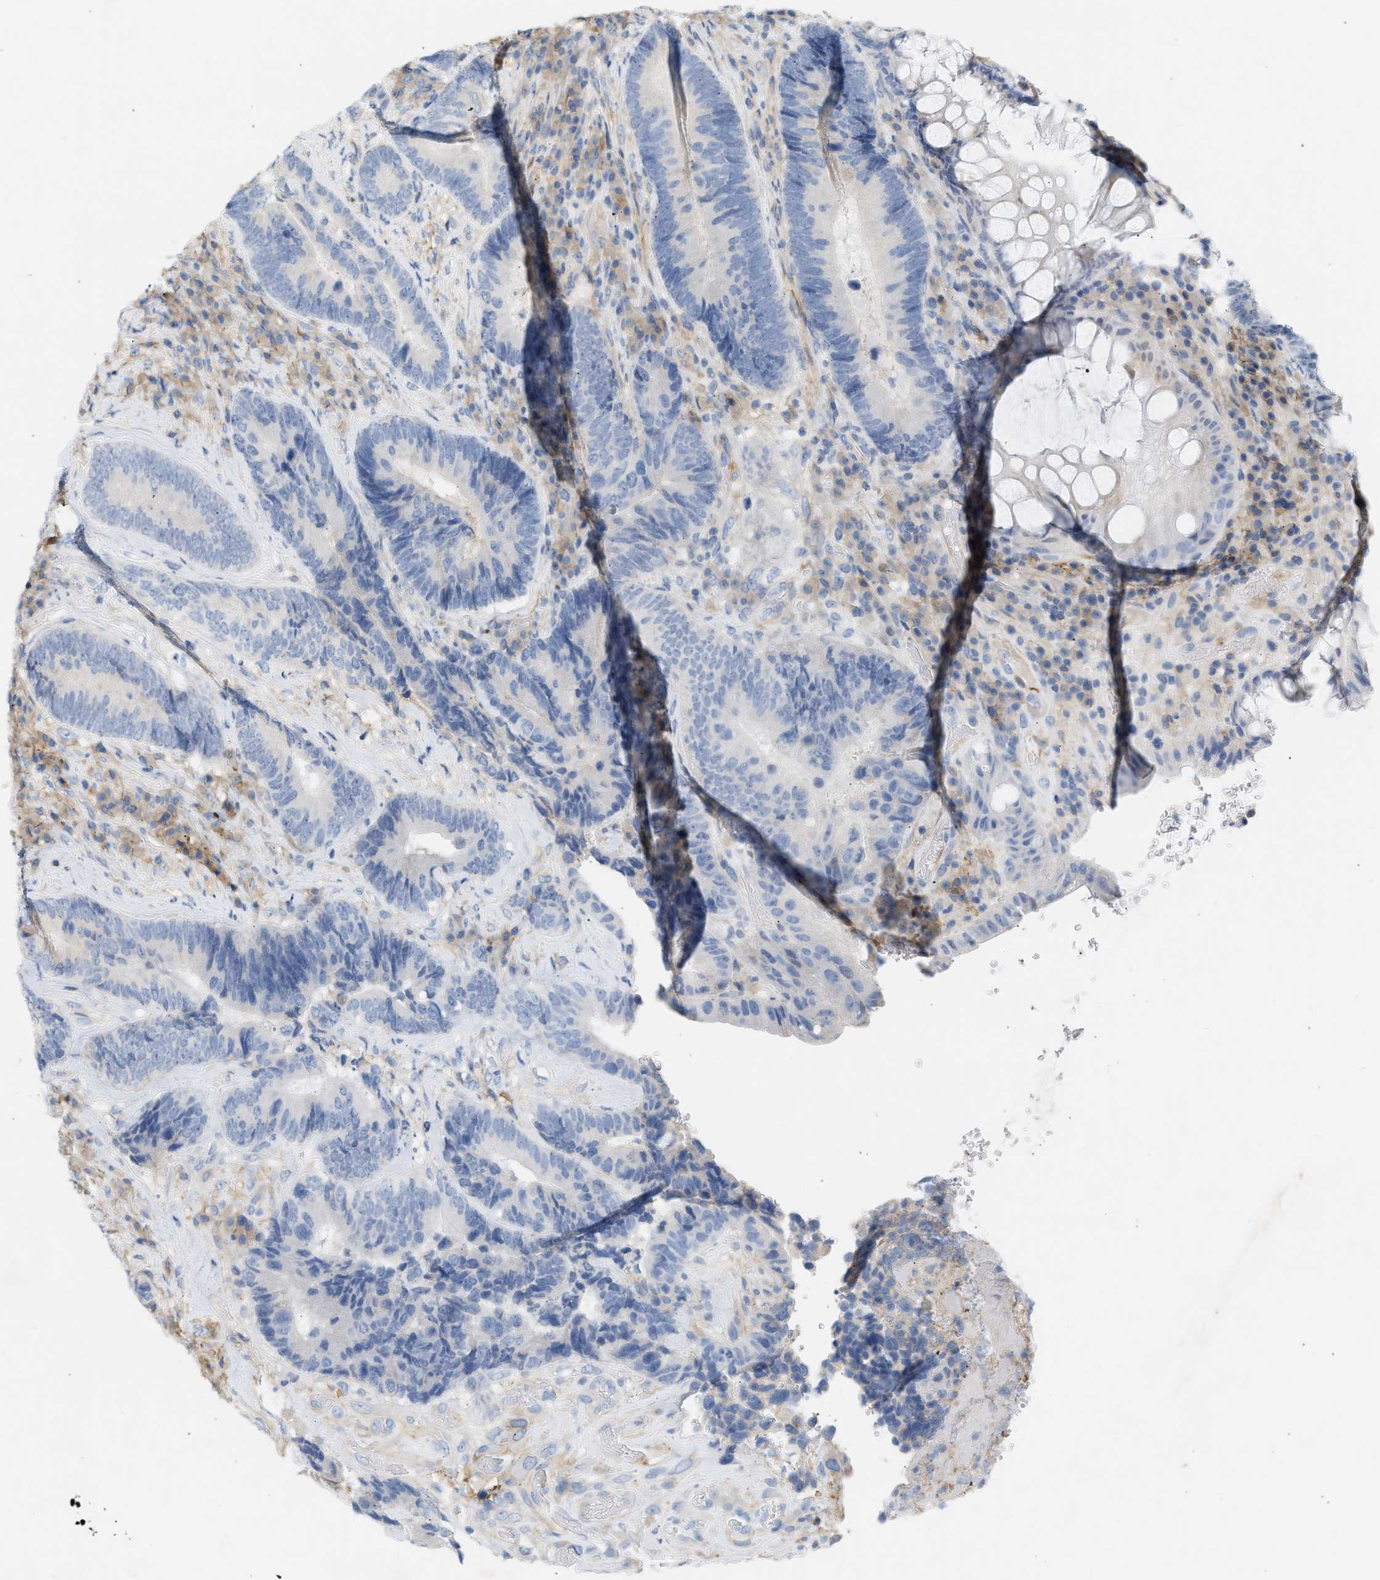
{"staining": {"intensity": "negative", "quantity": "none", "location": "none"}, "tissue": "colorectal cancer", "cell_type": "Tumor cells", "image_type": "cancer", "snomed": [{"axis": "morphology", "description": "Adenocarcinoma, NOS"}, {"axis": "topography", "description": "Rectum"}], "caption": "Tumor cells are negative for protein expression in human colorectal cancer. (DAB immunohistochemistry, high magnification).", "gene": "BVES", "patient": {"sex": "female", "age": 89}}